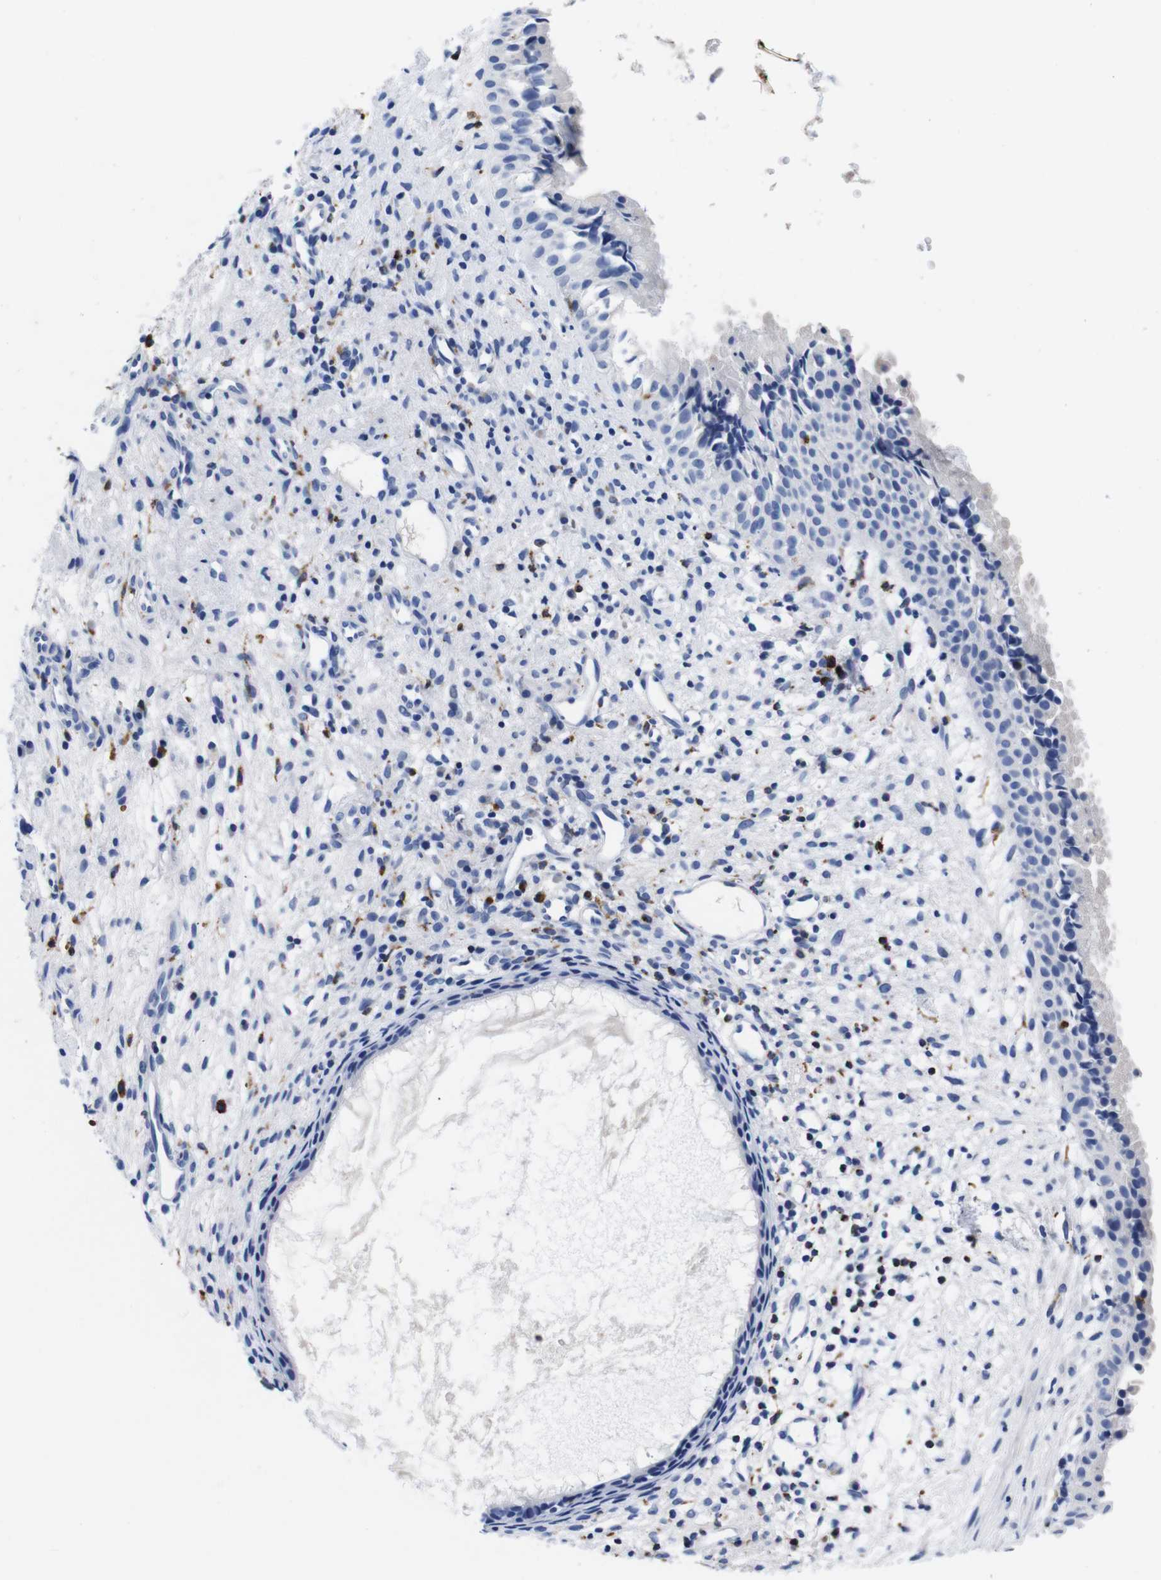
{"staining": {"intensity": "negative", "quantity": "none", "location": "none"}, "tissue": "nasopharynx", "cell_type": "Respiratory epithelial cells", "image_type": "normal", "snomed": [{"axis": "morphology", "description": "Normal tissue, NOS"}, {"axis": "topography", "description": "Nasopharynx"}], "caption": "IHC micrograph of normal nasopharynx stained for a protein (brown), which reveals no expression in respiratory epithelial cells.", "gene": "ENSG00000248993", "patient": {"sex": "male", "age": 22}}